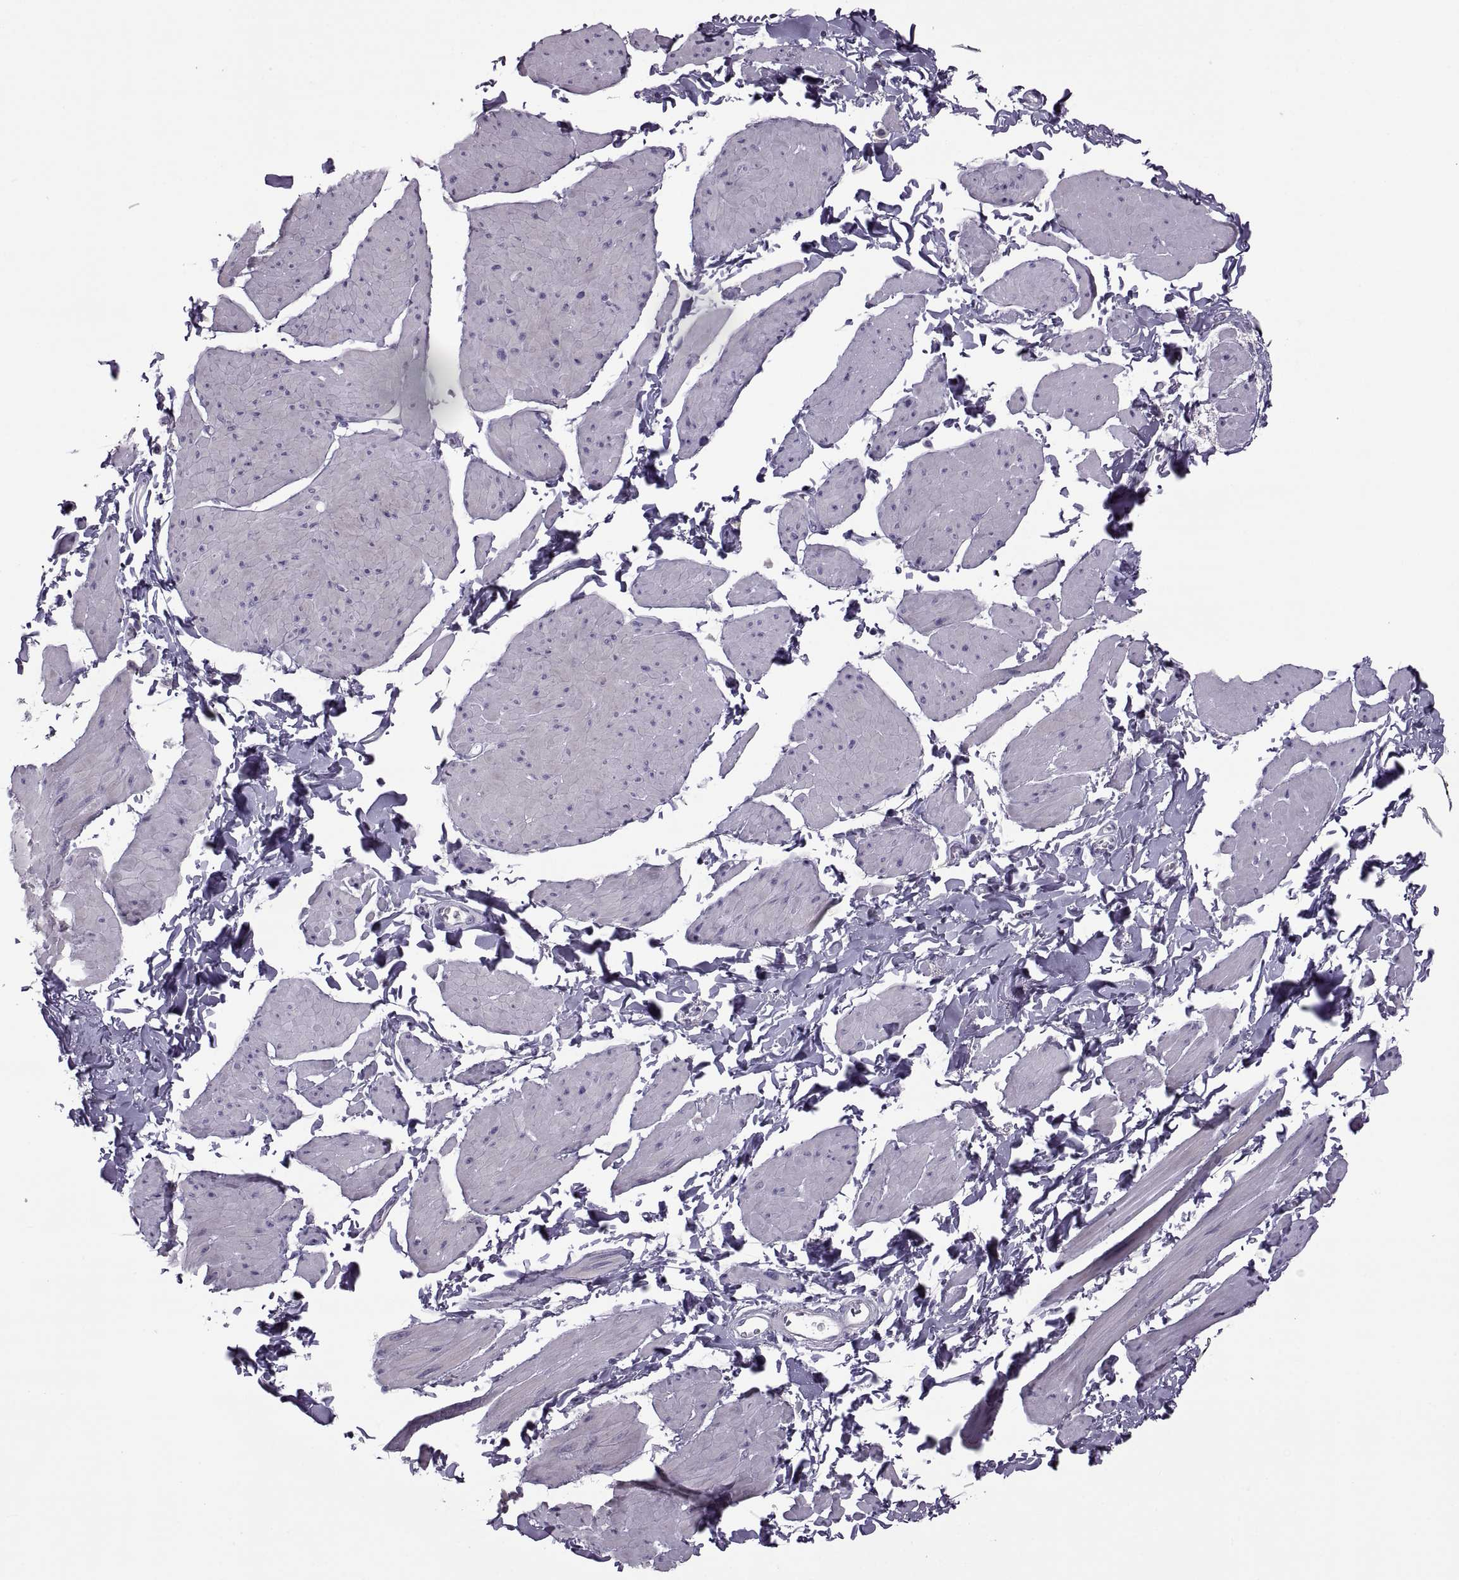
{"staining": {"intensity": "negative", "quantity": "none", "location": "none"}, "tissue": "smooth muscle", "cell_type": "Smooth muscle cells", "image_type": "normal", "snomed": [{"axis": "morphology", "description": "Normal tissue, NOS"}, {"axis": "topography", "description": "Adipose tissue"}, {"axis": "topography", "description": "Smooth muscle"}, {"axis": "topography", "description": "Peripheral nerve tissue"}], "caption": "A high-resolution histopathology image shows IHC staining of unremarkable smooth muscle, which displays no significant positivity in smooth muscle cells. (Brightfield microscopy of DAB (3,3'-diaminobenzidine) IHC at high magnification).", "gene": "RSPH6A", "patient": {"sex": "male", "age": 83}}